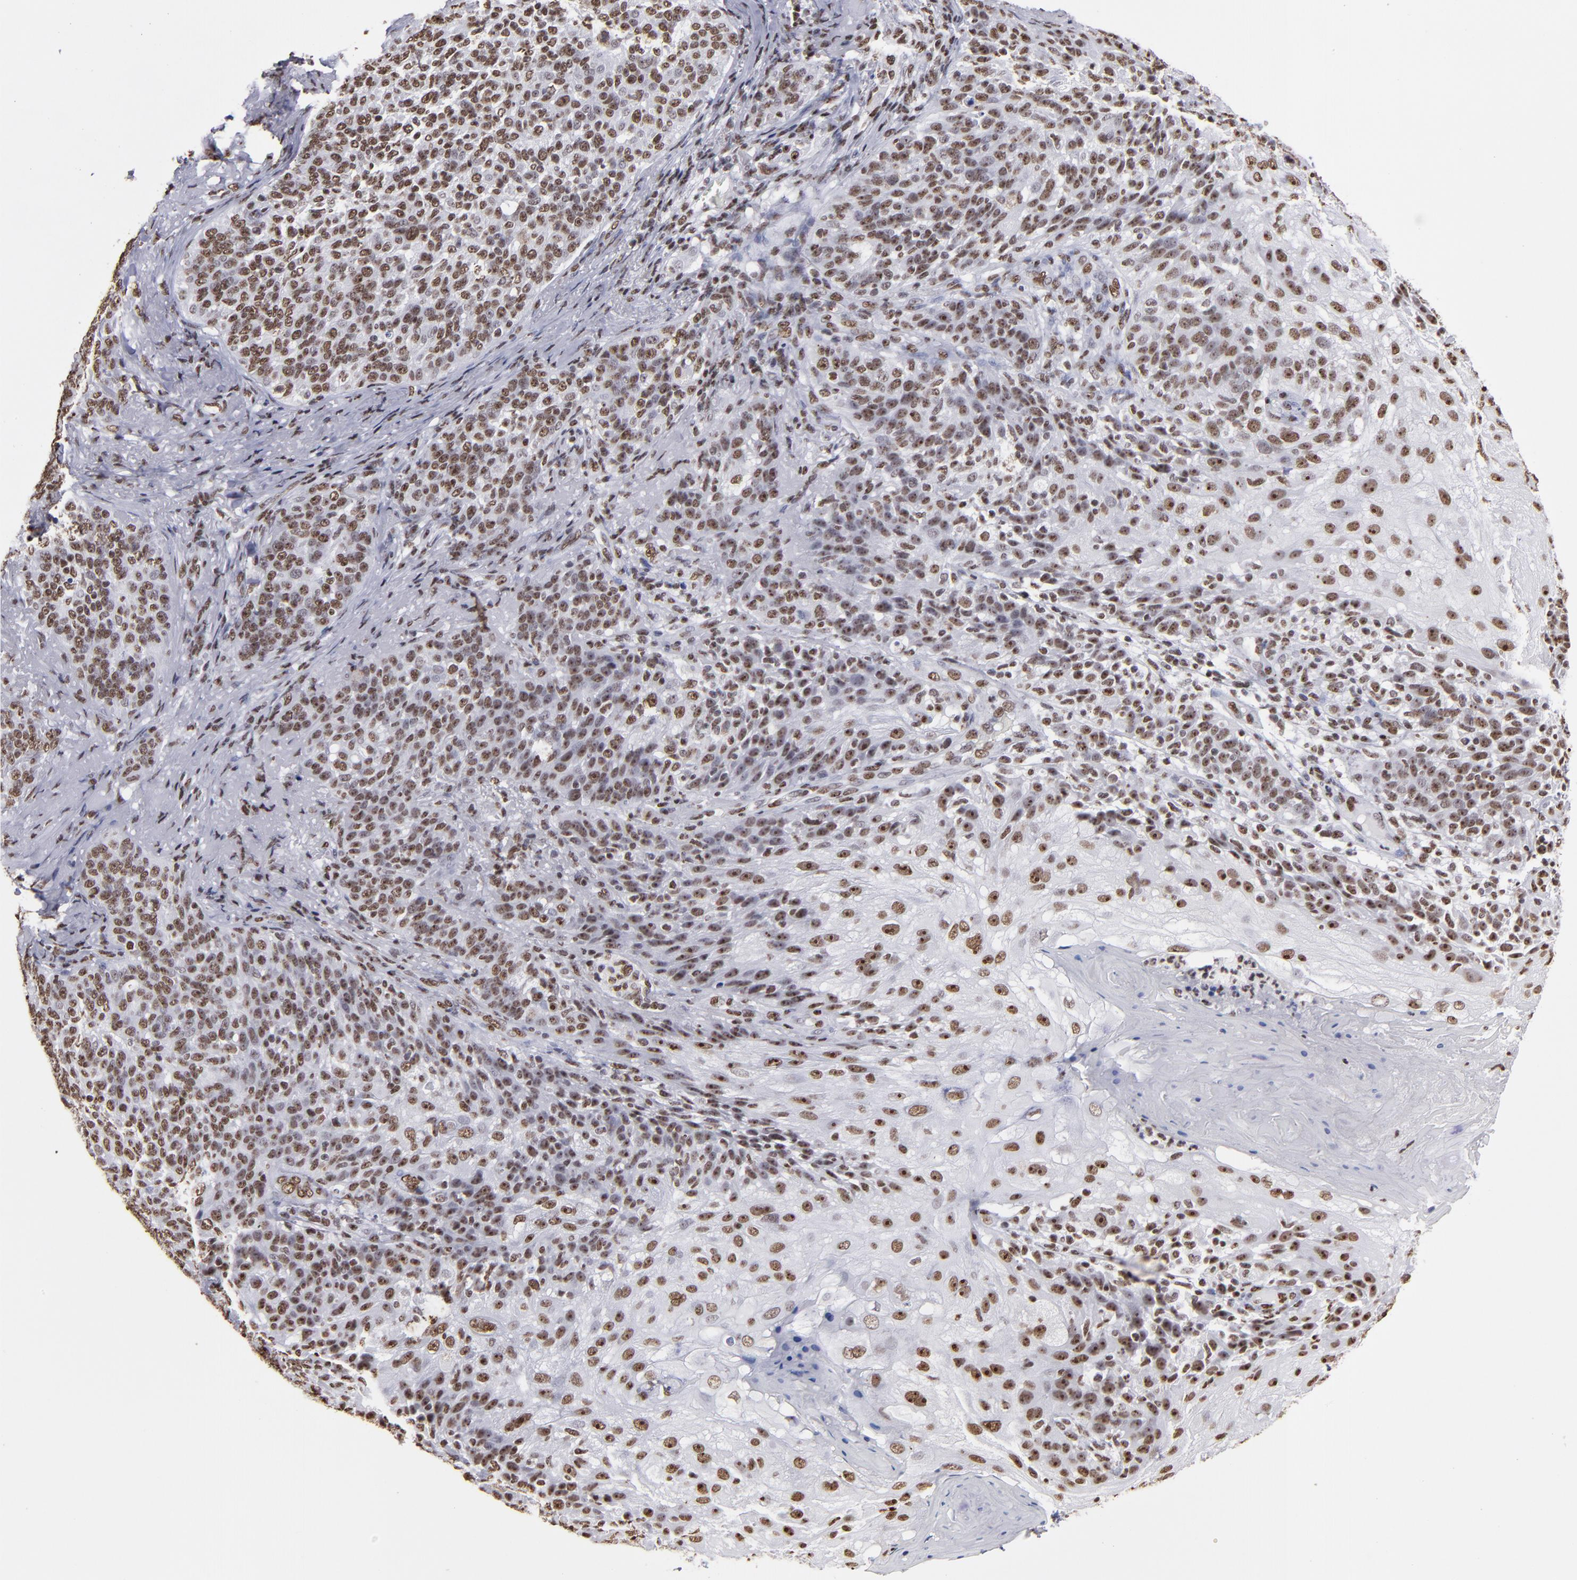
{"staining": {"intensity": "strong", "quantity": ">75%", "location": "nuclear"}, "tissue": "skin cancer", "cell_type": "Tumor cells", "image_type": "cancer", "snomed": [{"axis": "morphology", "description": "Normal tissue, NOS"}, {"axis": "morphology", "description": "Squamous cell carcinoma, NOS"}, {"axis": "topography", "description": "Skin"}], "caption": "A micrograph of squamous cell carcinoma (skin) stained for a protein demonstrates strong nuclear brown staining in tumor cells.", "gene": "HNRNPA2B1", "patient": {"sex": "female", "age": 83}}